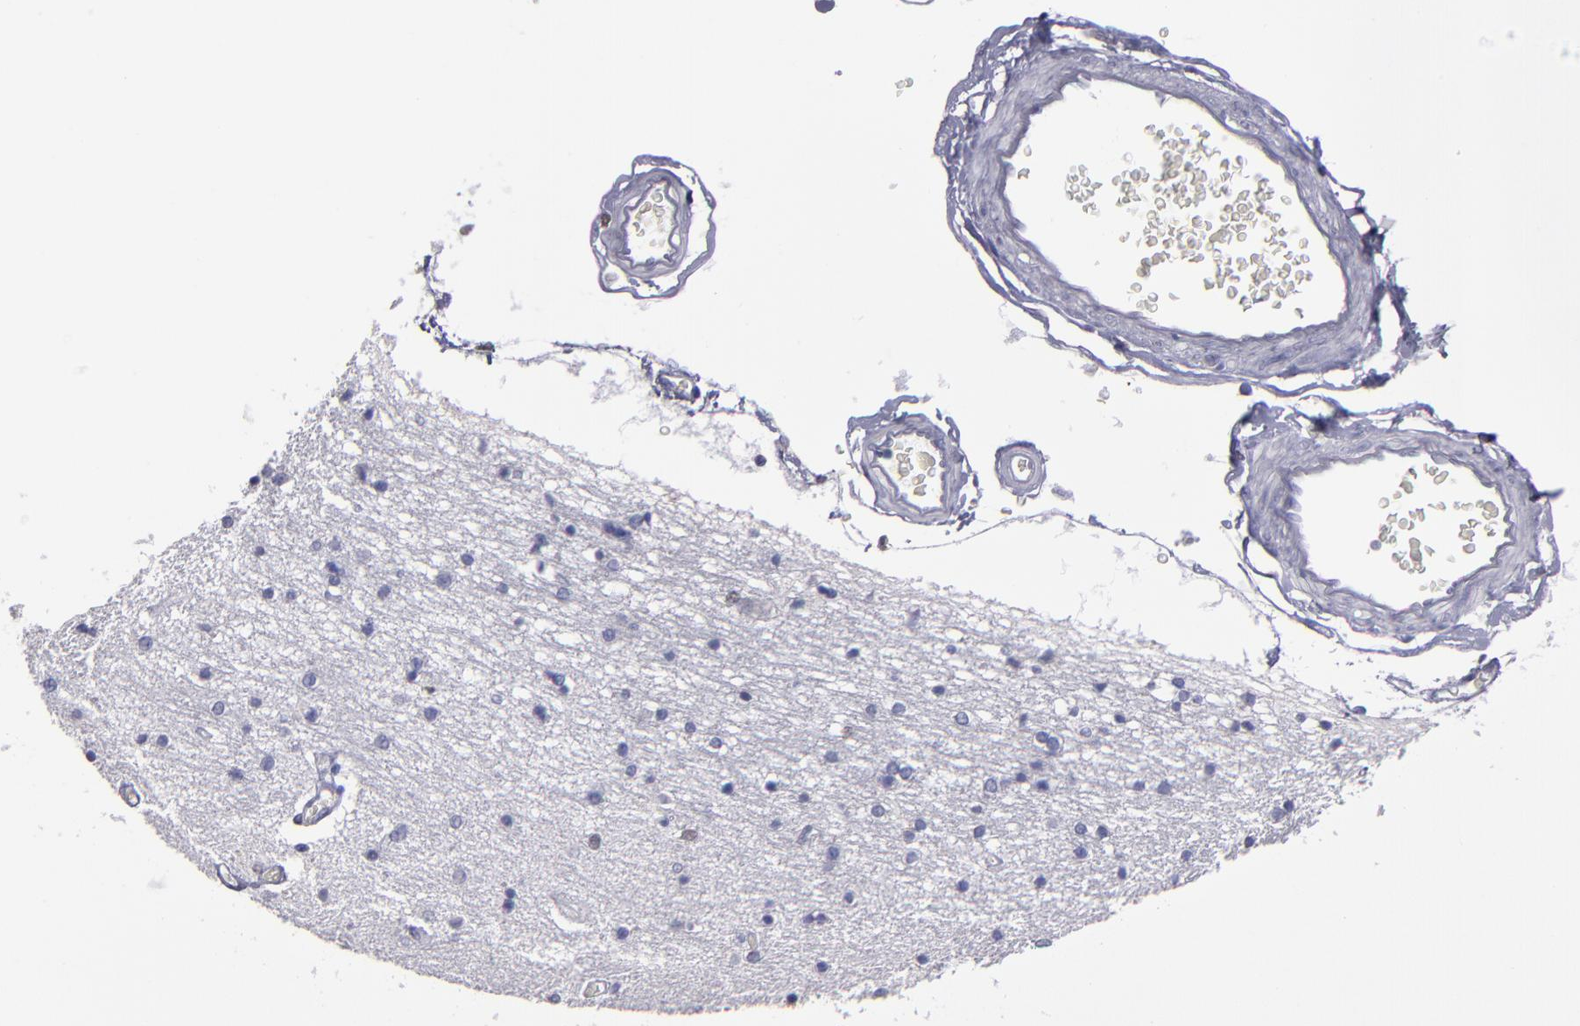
{"staining": {"intensity": "moderate", "quantity": "<25%", "location": "nuclear"}, "tissue": "hippocampus", "cell_type": "Glial cells", "image_type": "normal", "snomed": [{"axis": "morphology", "description": "Normal tissue, NOS"}, {"axis": "topography", "description": "Hippocampus"}], "caption": "Human hippocampus stained with a brown dye displays moderate nuclear positive positivity in about <25% of glial cells.", "gene": "IRF8", "patient": {"sex": "female", "age": 54}}